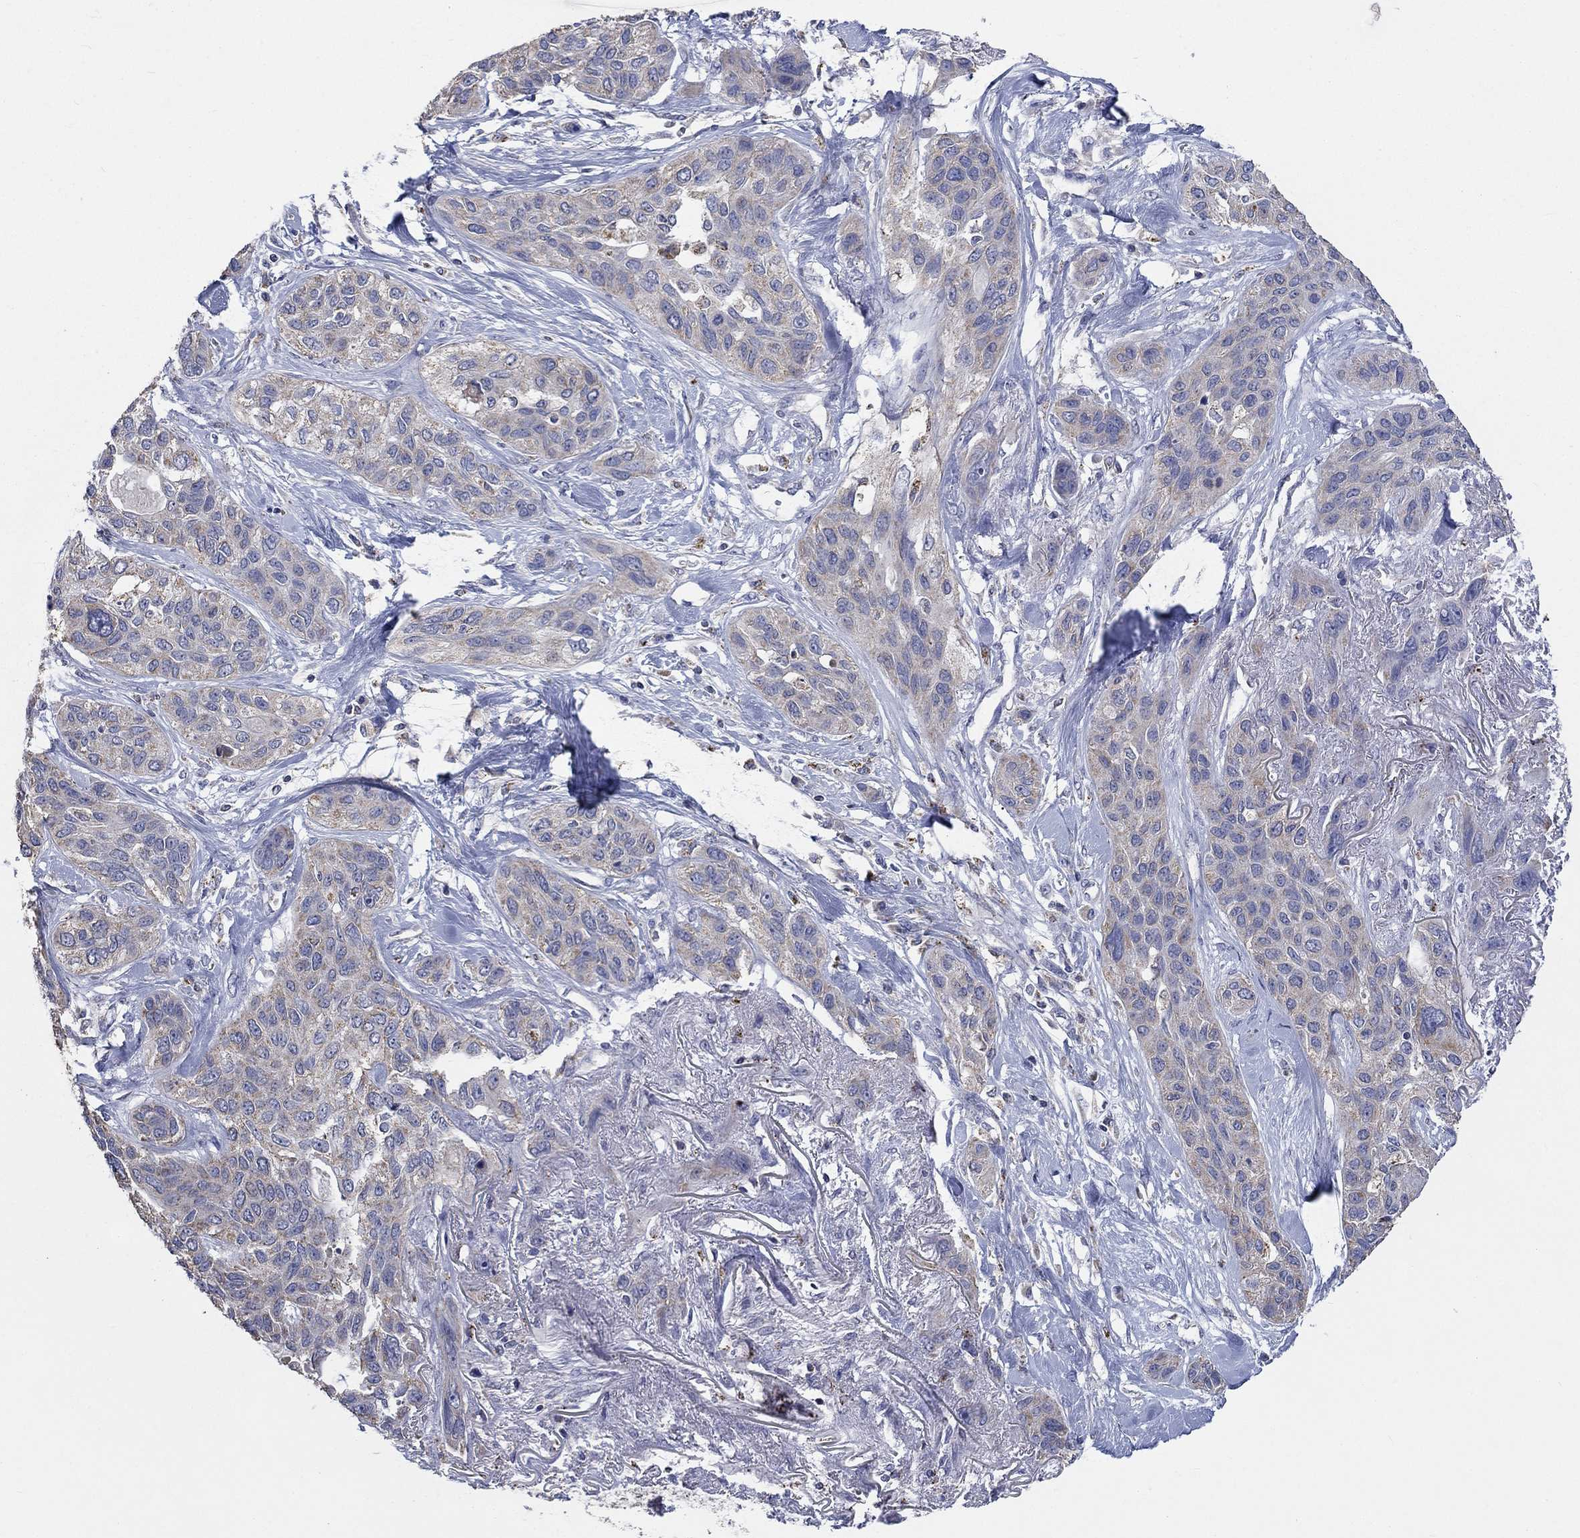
{"staining": {"intensity": "weak", "quantity": "<25%", "location": "cytoplasmic/membranous"}, "tissue": "lung cancer", "cell_type": "Tumor cells", "image_type": "cancer", "snomed": [{"axis": "morphology", "description": "Squamous cell carcinoma, NOS"}, {"axis": "topography", "description": "Lung"}], "caption": "The immunohistochemistry histopathology image has no significant expression in tumor cells of lung squamous cell carcinoma tissue.", "gene": "UGT8", "patient": {"sex": "female", "age": 70}}